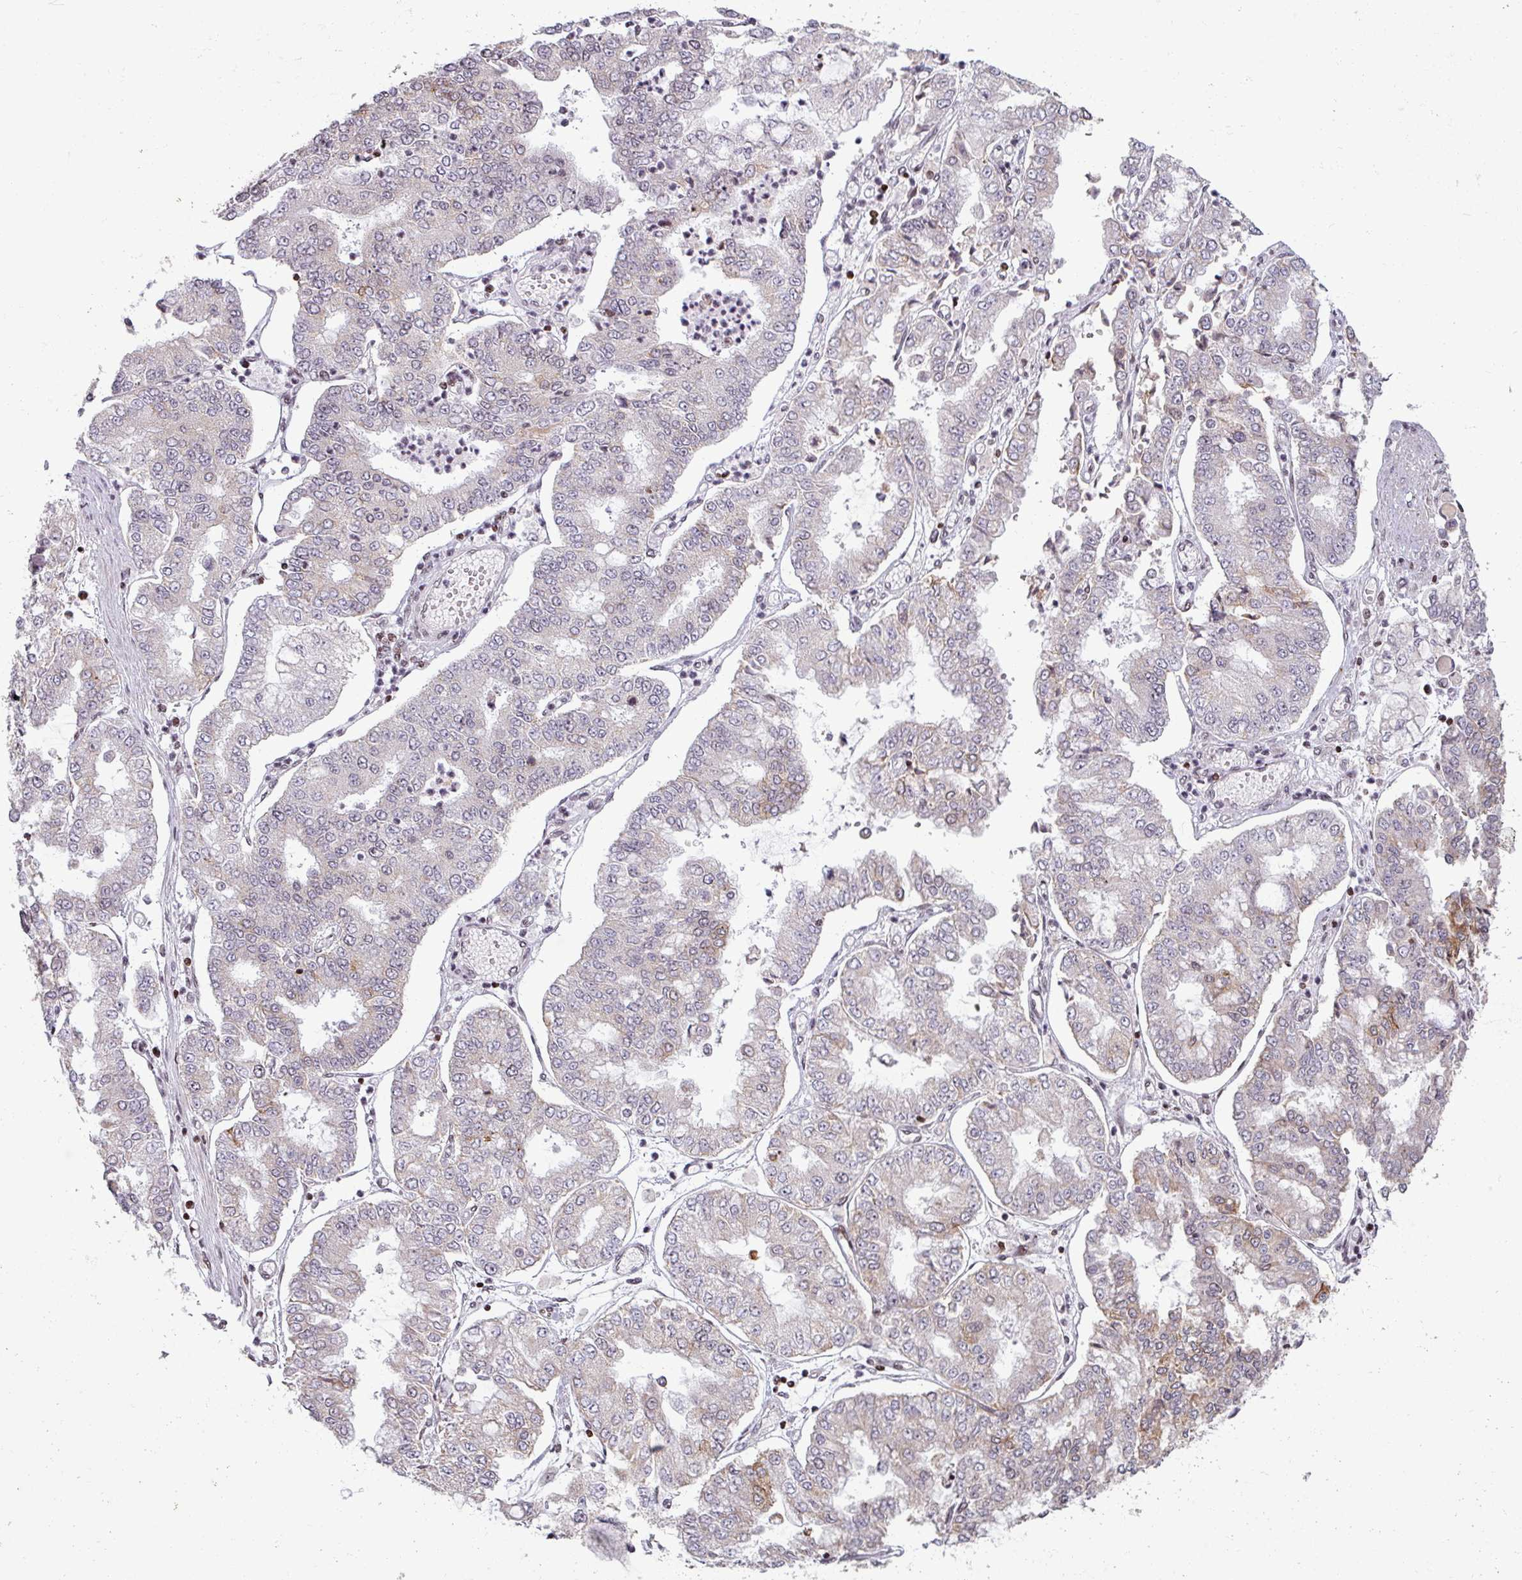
{"staining": {"intensity": "negative", "quantity": "none", "location": "none"}, "tissue": "stomach cancer", "cell_type": "Tumor cells", "image_type": "cancer", "snomed": [{"axis": "morphology", "description": "Adenocarcinoma, NOS"}, {"axis": "topography", "description": "Stomach"}], "caption": "This is an IHC image of human stomach cancer (adenocarcinoma). There is no staining in tumor cells.", "gene": "NCOR1", "patient": {"sex": "male", "age": 76}}